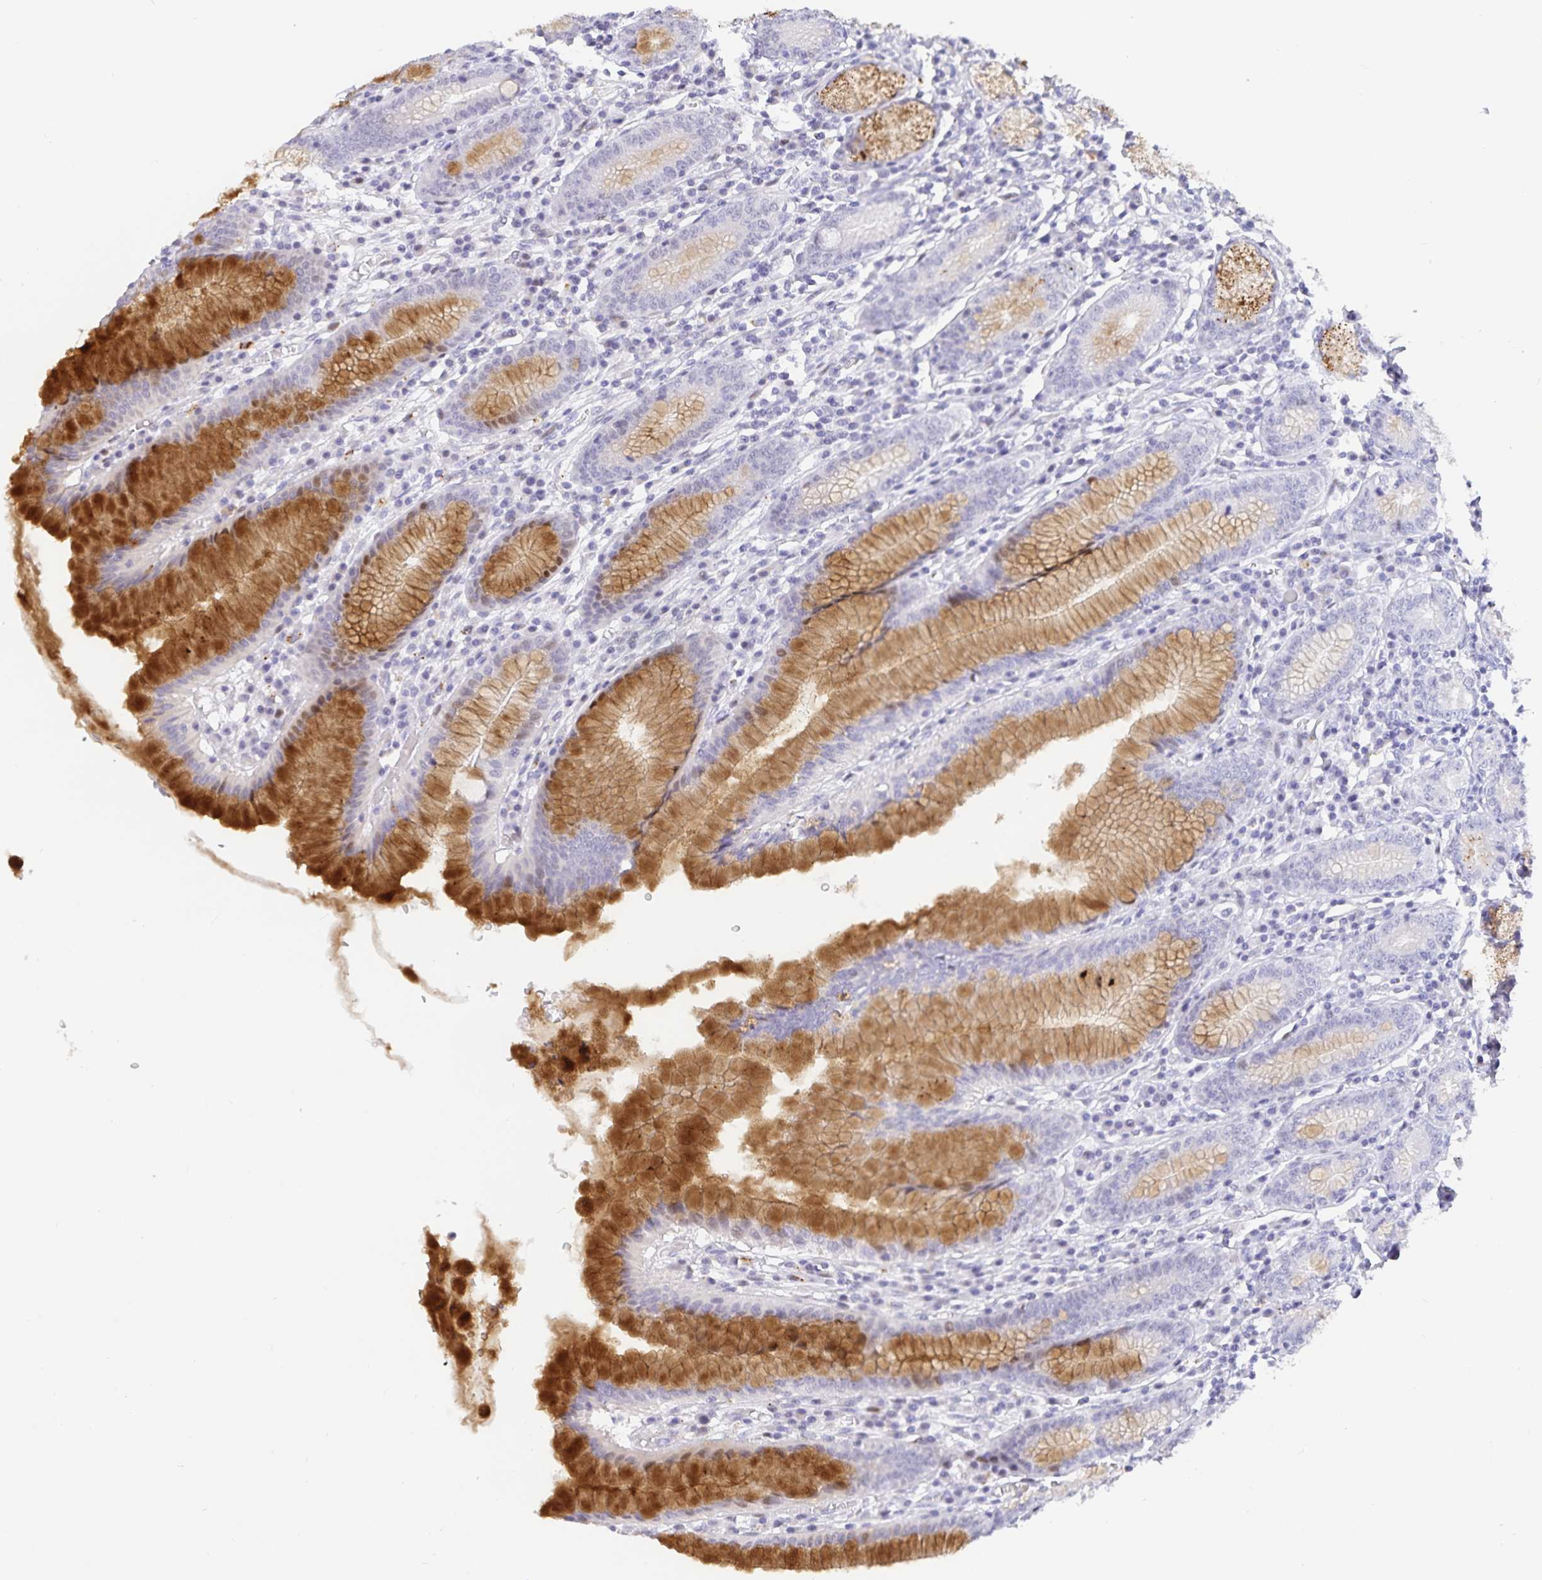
{"staining": {"intensity": "strong", "quantity": "25%-75%", "location": "cytoplasmic/membranous"}, "tissue": "stomach", "cell_type": "Glandular cells", "image_type": "normal", "snomed": [{"axis": "morphology", "description": "Normal tissue, NOS"}, {"axis": "topography", "description": "Stomach"}], "caption": "Approximately 25%-75% of glandular cells in normal human stomach exhibit strong cytoplasmic/membranous protein expression as visualized by brown immunohistochemical staining.", "gene": "KBTBD13", "patient": {"sex": "male", "age": 55}}